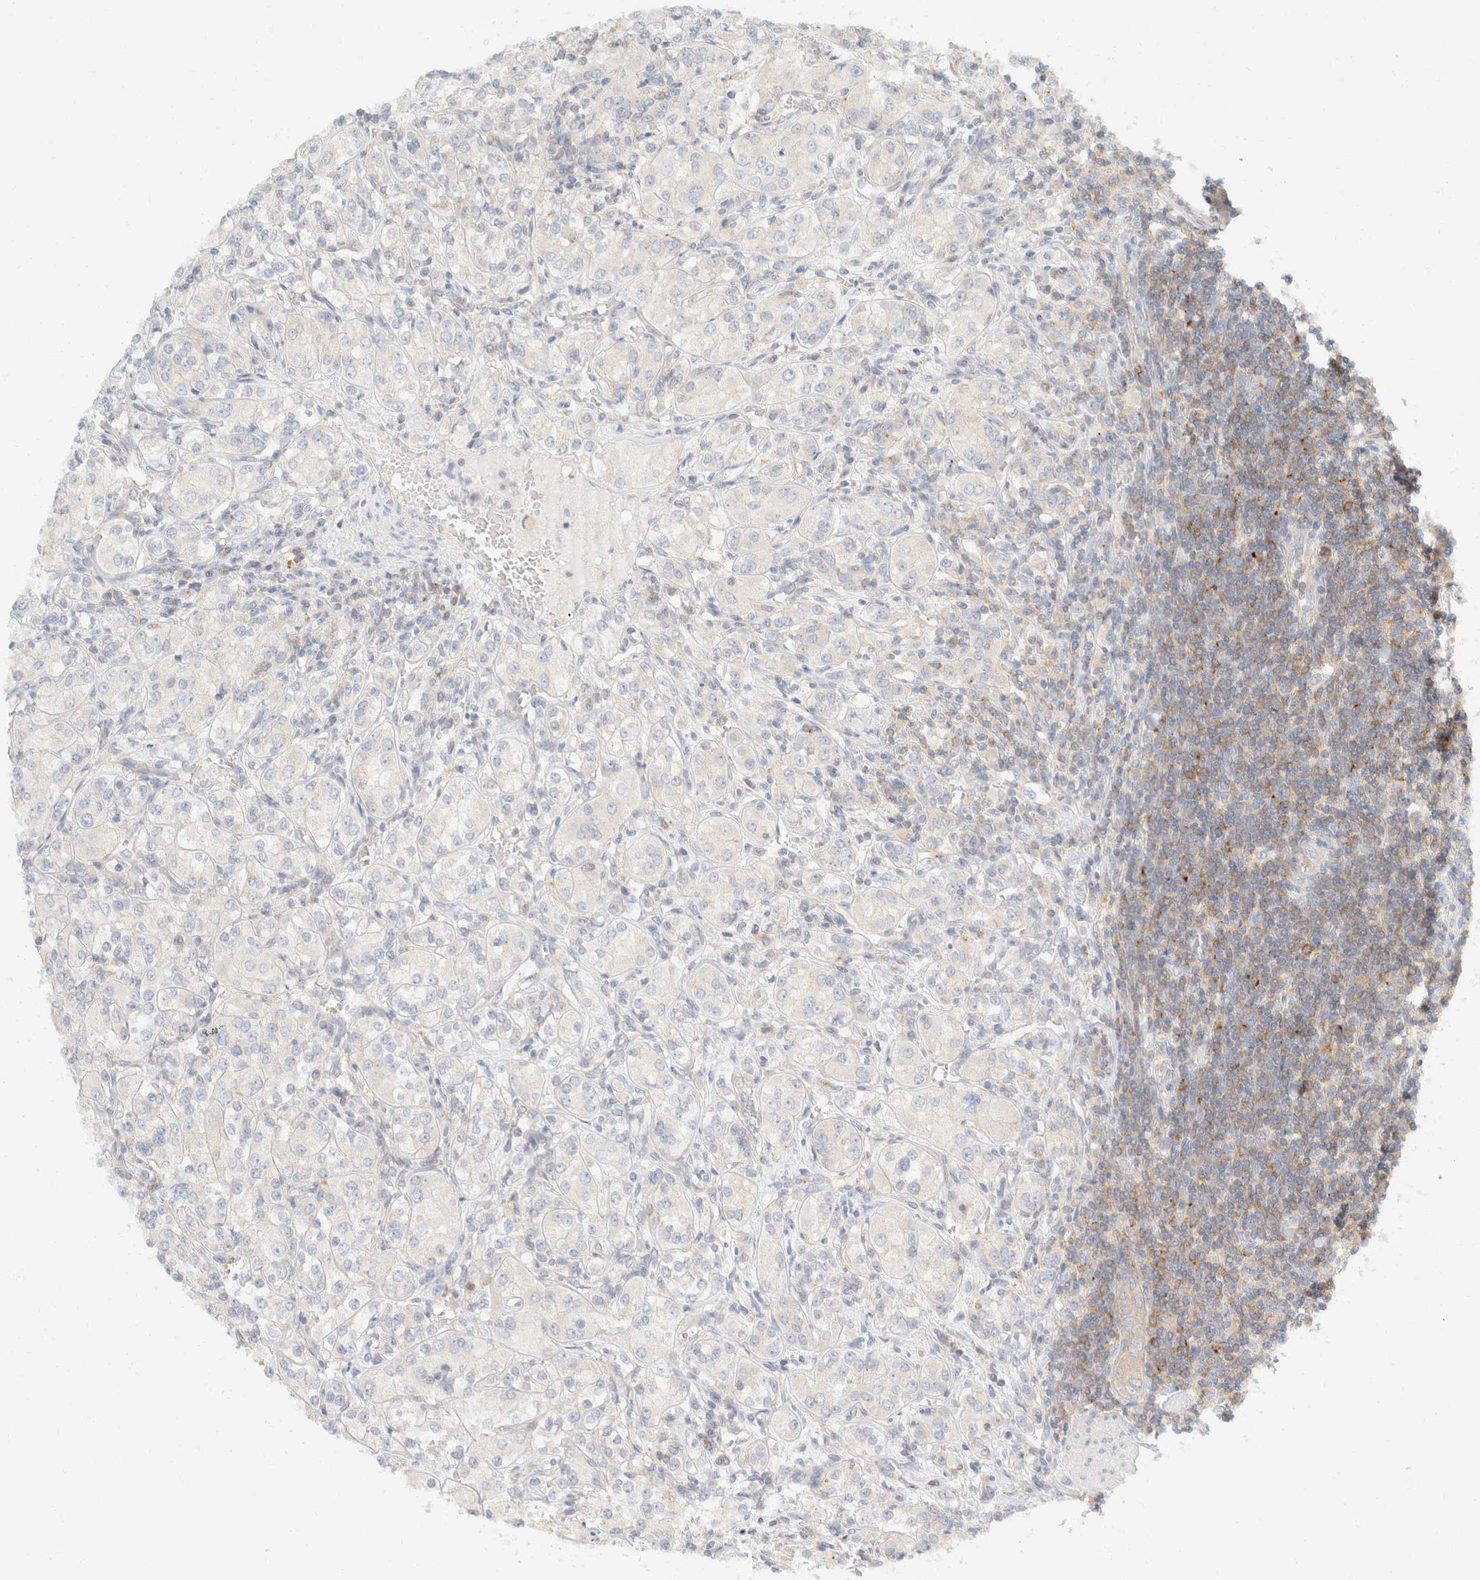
{"staining": {"intensity": "negative", "quantity": "none", "location": "none"}, "tissue": "renal cancer", "cell_type": "Tumor cells", "image_type": "cancer", "snomed": [{"axis": "morphology", "description": "Adenocarcinoma, NOS"}, {"axis": "topography", "description": "Kidney"}], "caption": "This micrograph is of renal cancer (adenocarcinoma) stained with immunohistochemistry to label a protein in brown with the nuclei are counter-stained blue. There is no staining in tumor cells.", "gene": "SH3GLB2", "patient": {"sex": "male", "age": 77}}